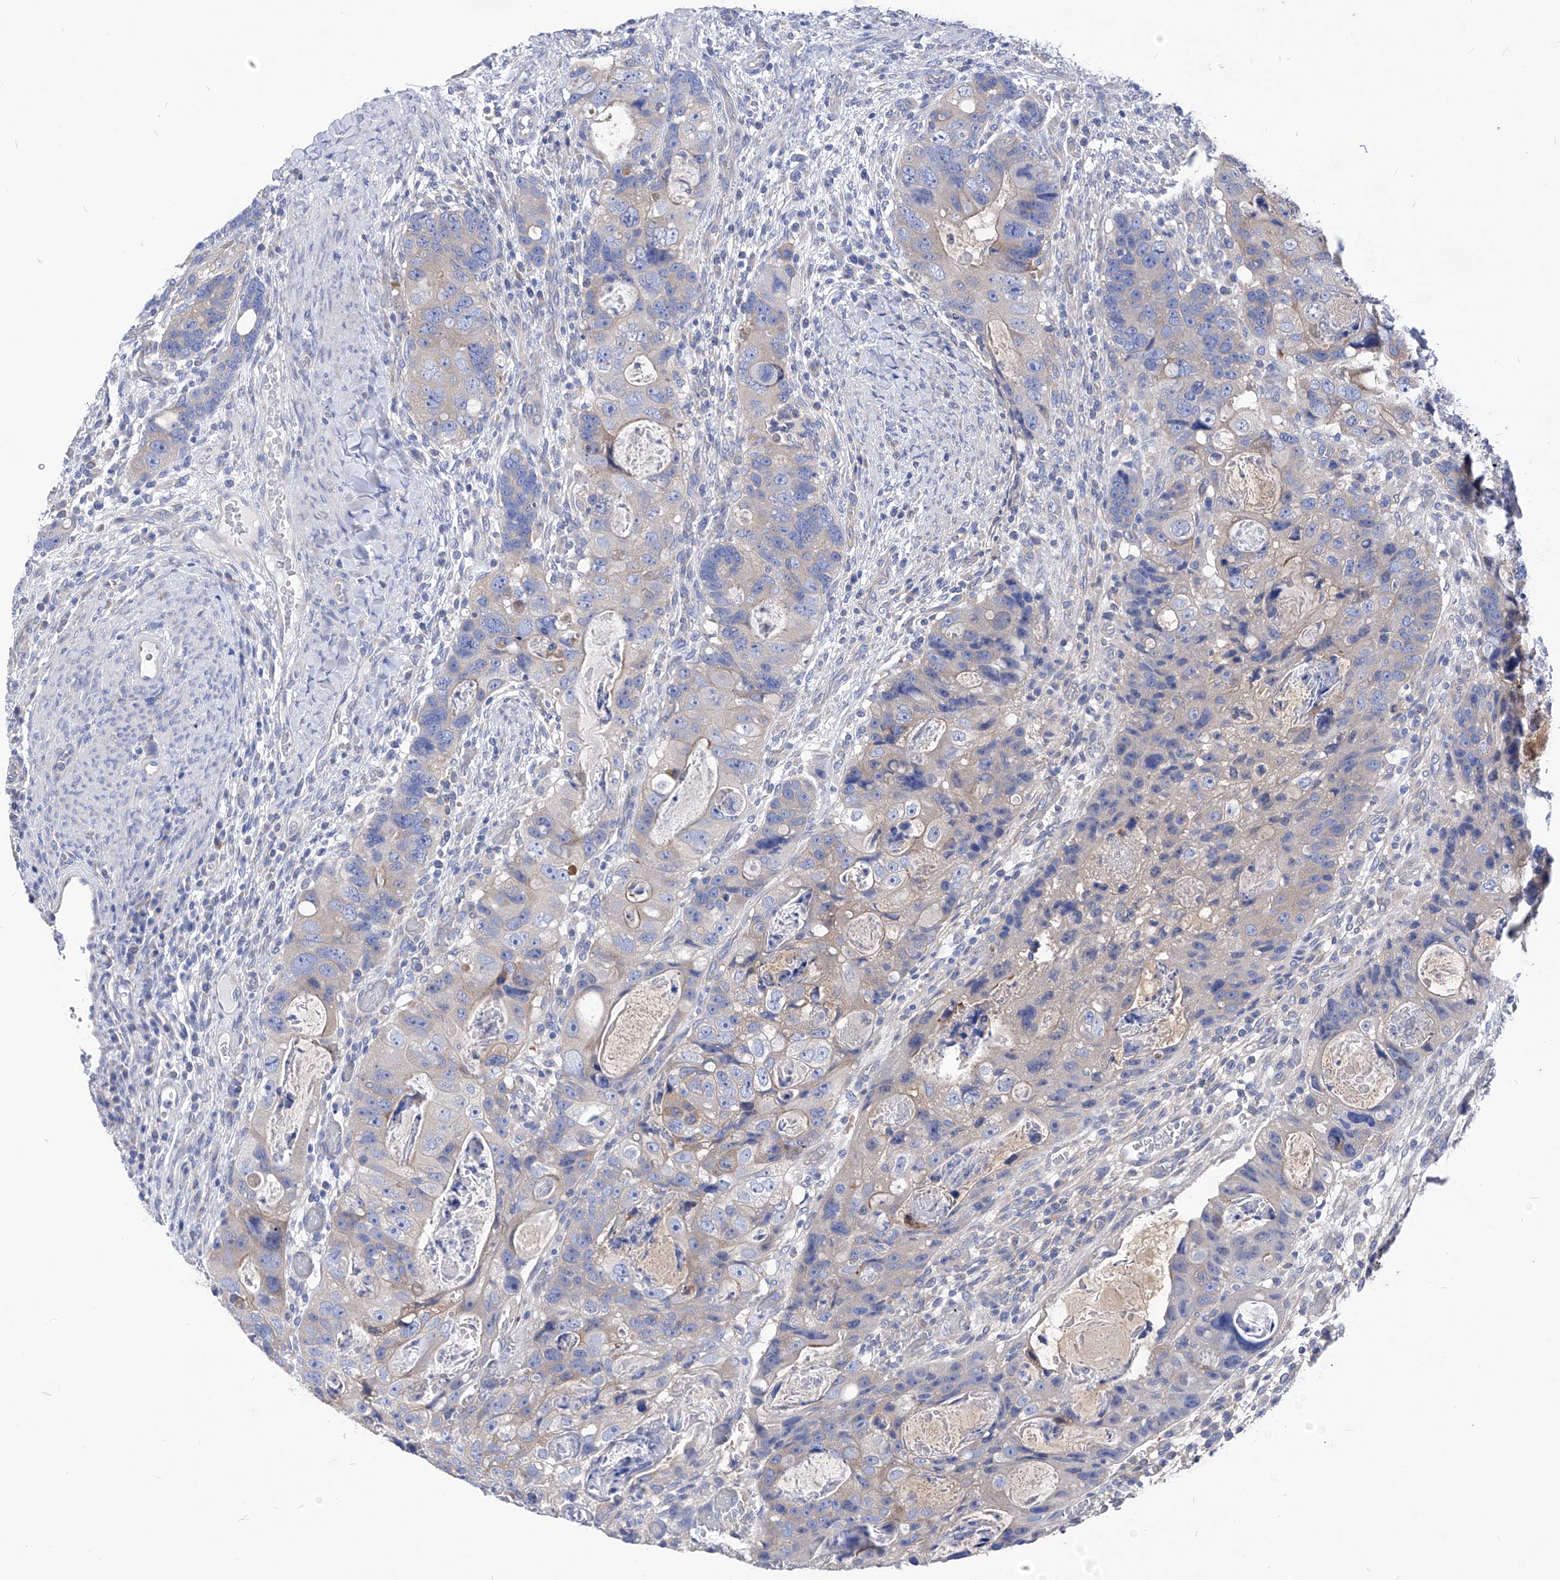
{"staining": {"intensity": "weak", "quantity": "<25%", "location": "cytoplasmic/membranous"}, "tissue": "colorectal cancer", "cell_type": "Tumor cells", "image_type": "cancer", "snomed": [{"axis": "morphology", "description": "Adenocarcinoma, NOS"}, {"axis": "topography", "description": "Rectum"}], "caption": "This is a histopathology image of IHC staining of adenocarcinoma (colorectal), which shows no positivity in tumor cells. (Stains: DAB IHC with hematoxylin counter stain, Microscopy: brightfield microscopy at high magnification).", "gene": "XPNPEP1", "patient": {"sex": "male", "age": 59}}